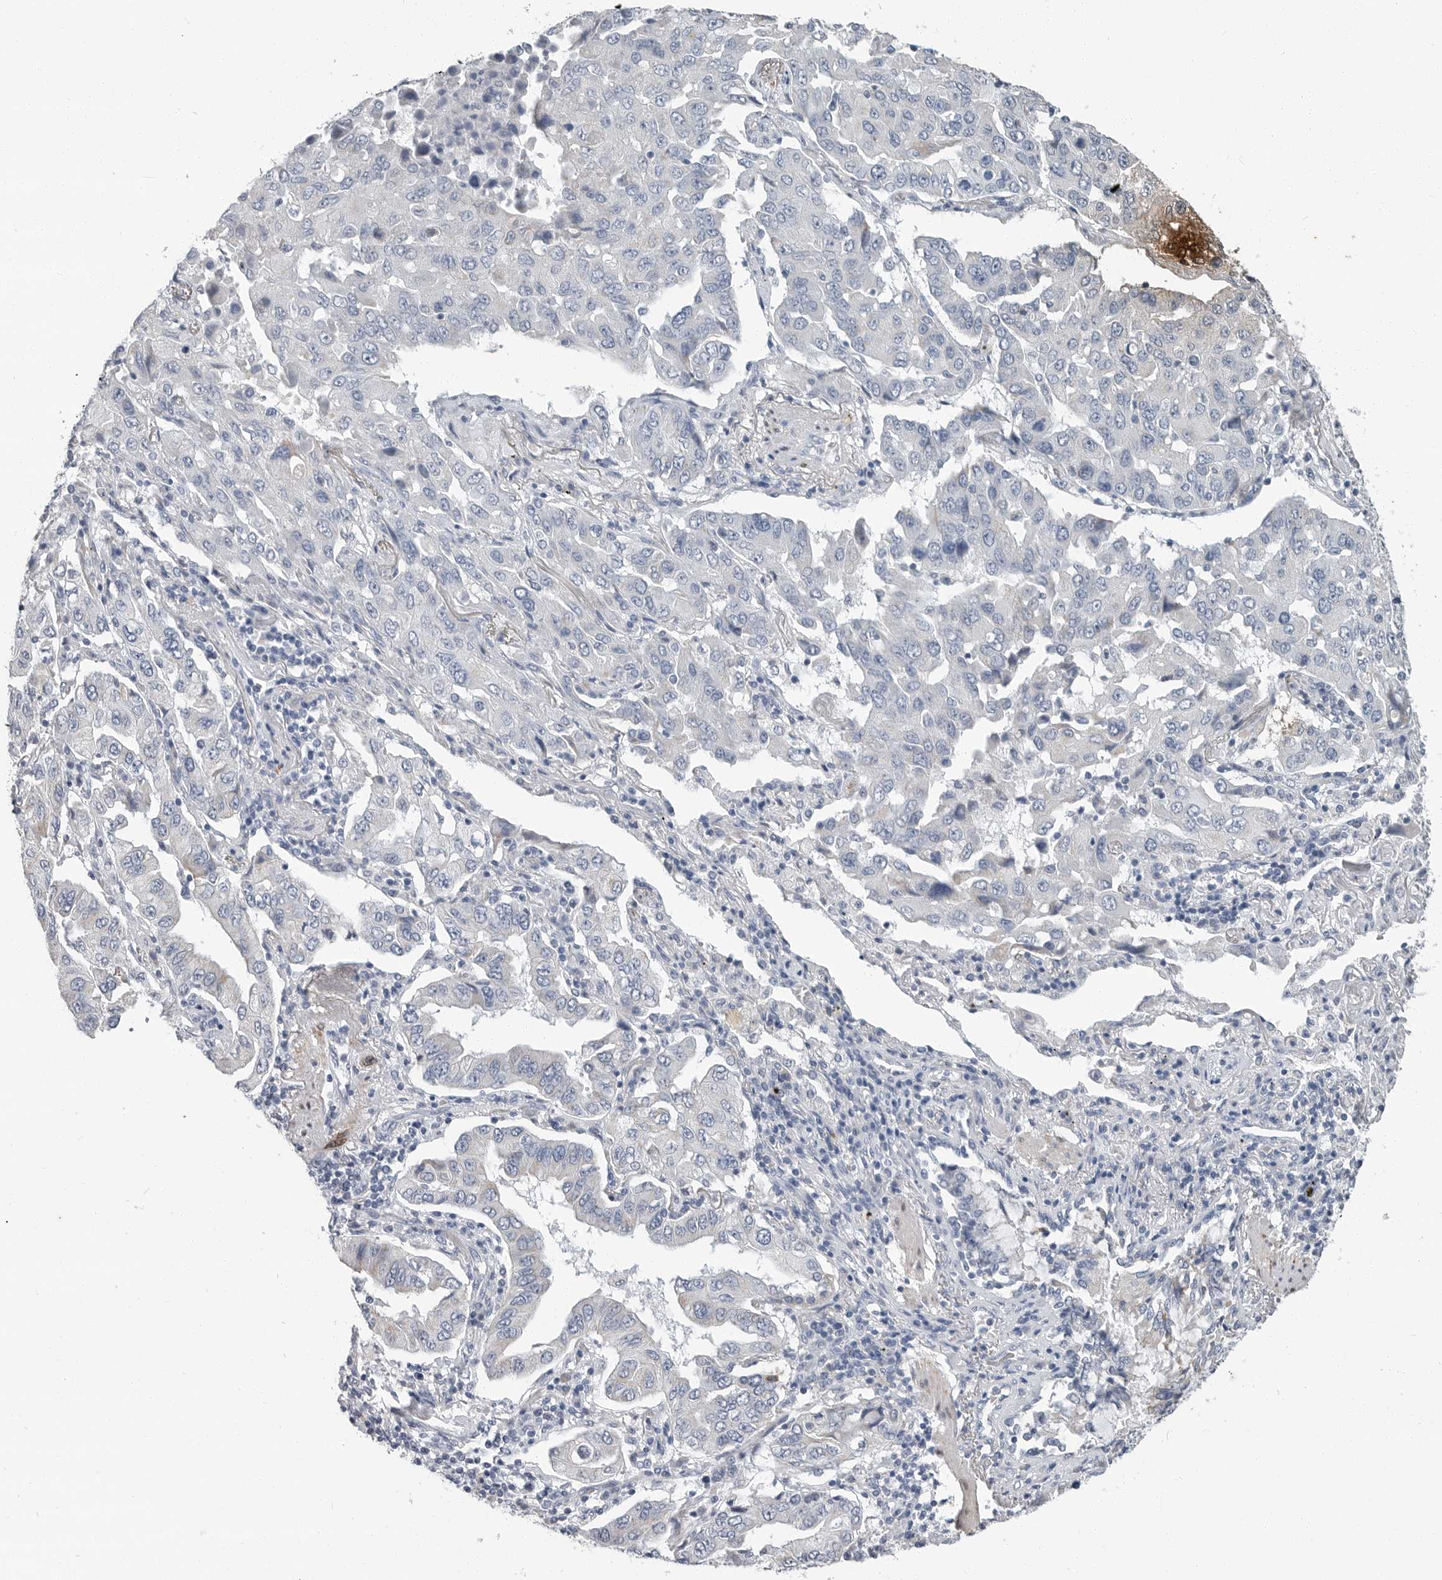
{"staining": {"intensity": "negative", "quantity": "none", "location": "none"}, "tissue": "lung cancer", "cell_type": "Tumor cells", "image_type": "cancer", "snomed": [{"axis": "morphology", "description": "Adenocarcinoma, NOS"}, {"axis": "topography", "description": "Lung"}], "caption": "IHC of human lung cancer reveals no staining in tumor cells.", "gene": "PLN", "patient": {"sex": "female", "age": 65}}